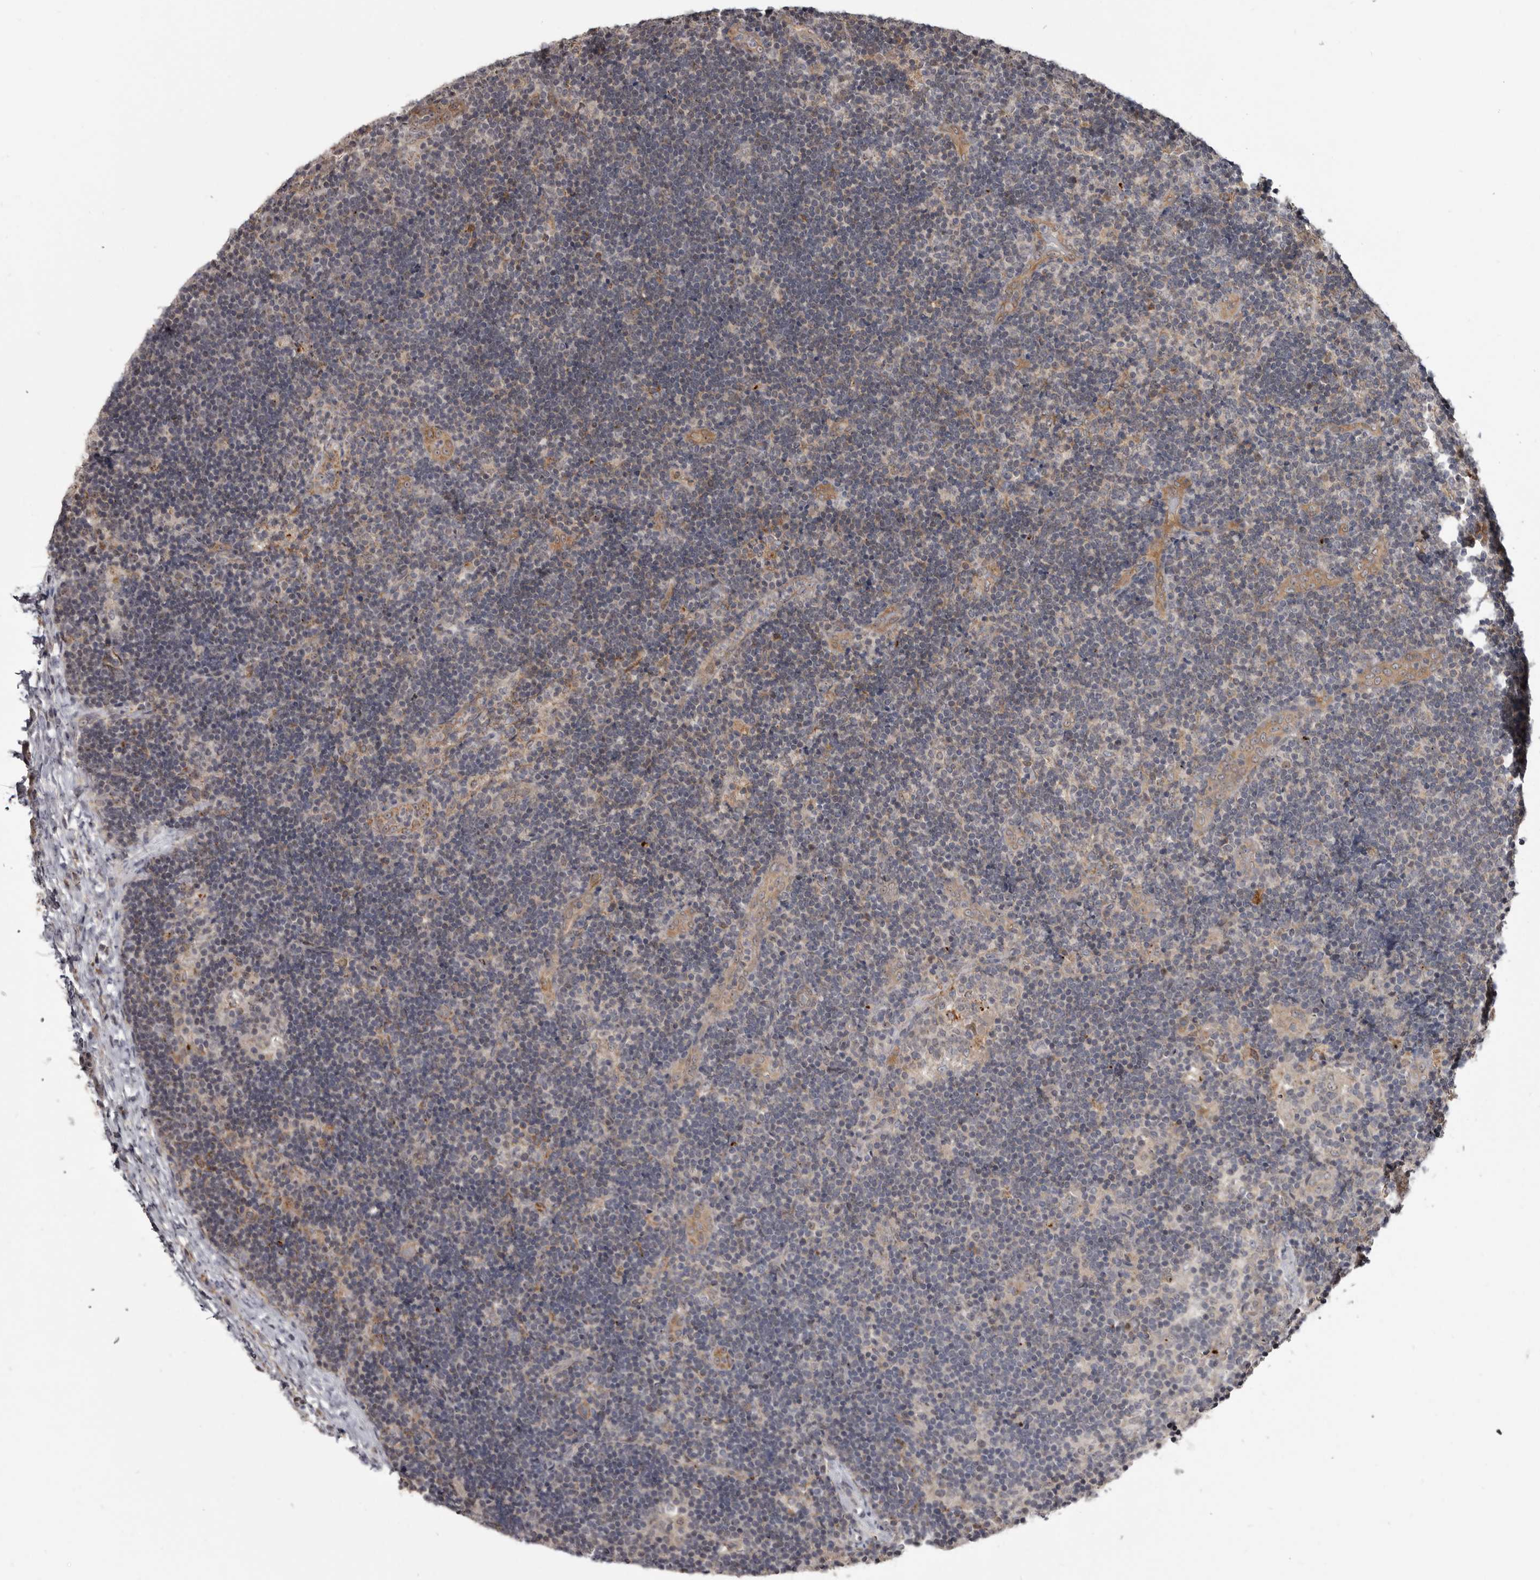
{"staining": {"intensity": "weak", "quantity": "<25%", "location": "cytoplasmic/membranous"}, "tissue": "lymph node", "cell_type": "Germinal center cells", "image_type": "normal", "snomed": [{"axis": "morphology", "description": "Normal tissue, NOS"}, {"axis": "topography", "description": "Lymph node"}], "caption": "This histopathology image is of benign lymph node stained with IHC to label a protein in brown with the nuclei are counter-stained blue. There is no staining in germinal center cells.", "gene": "BAD", "patient": {"sex": "female", "age": 22}}